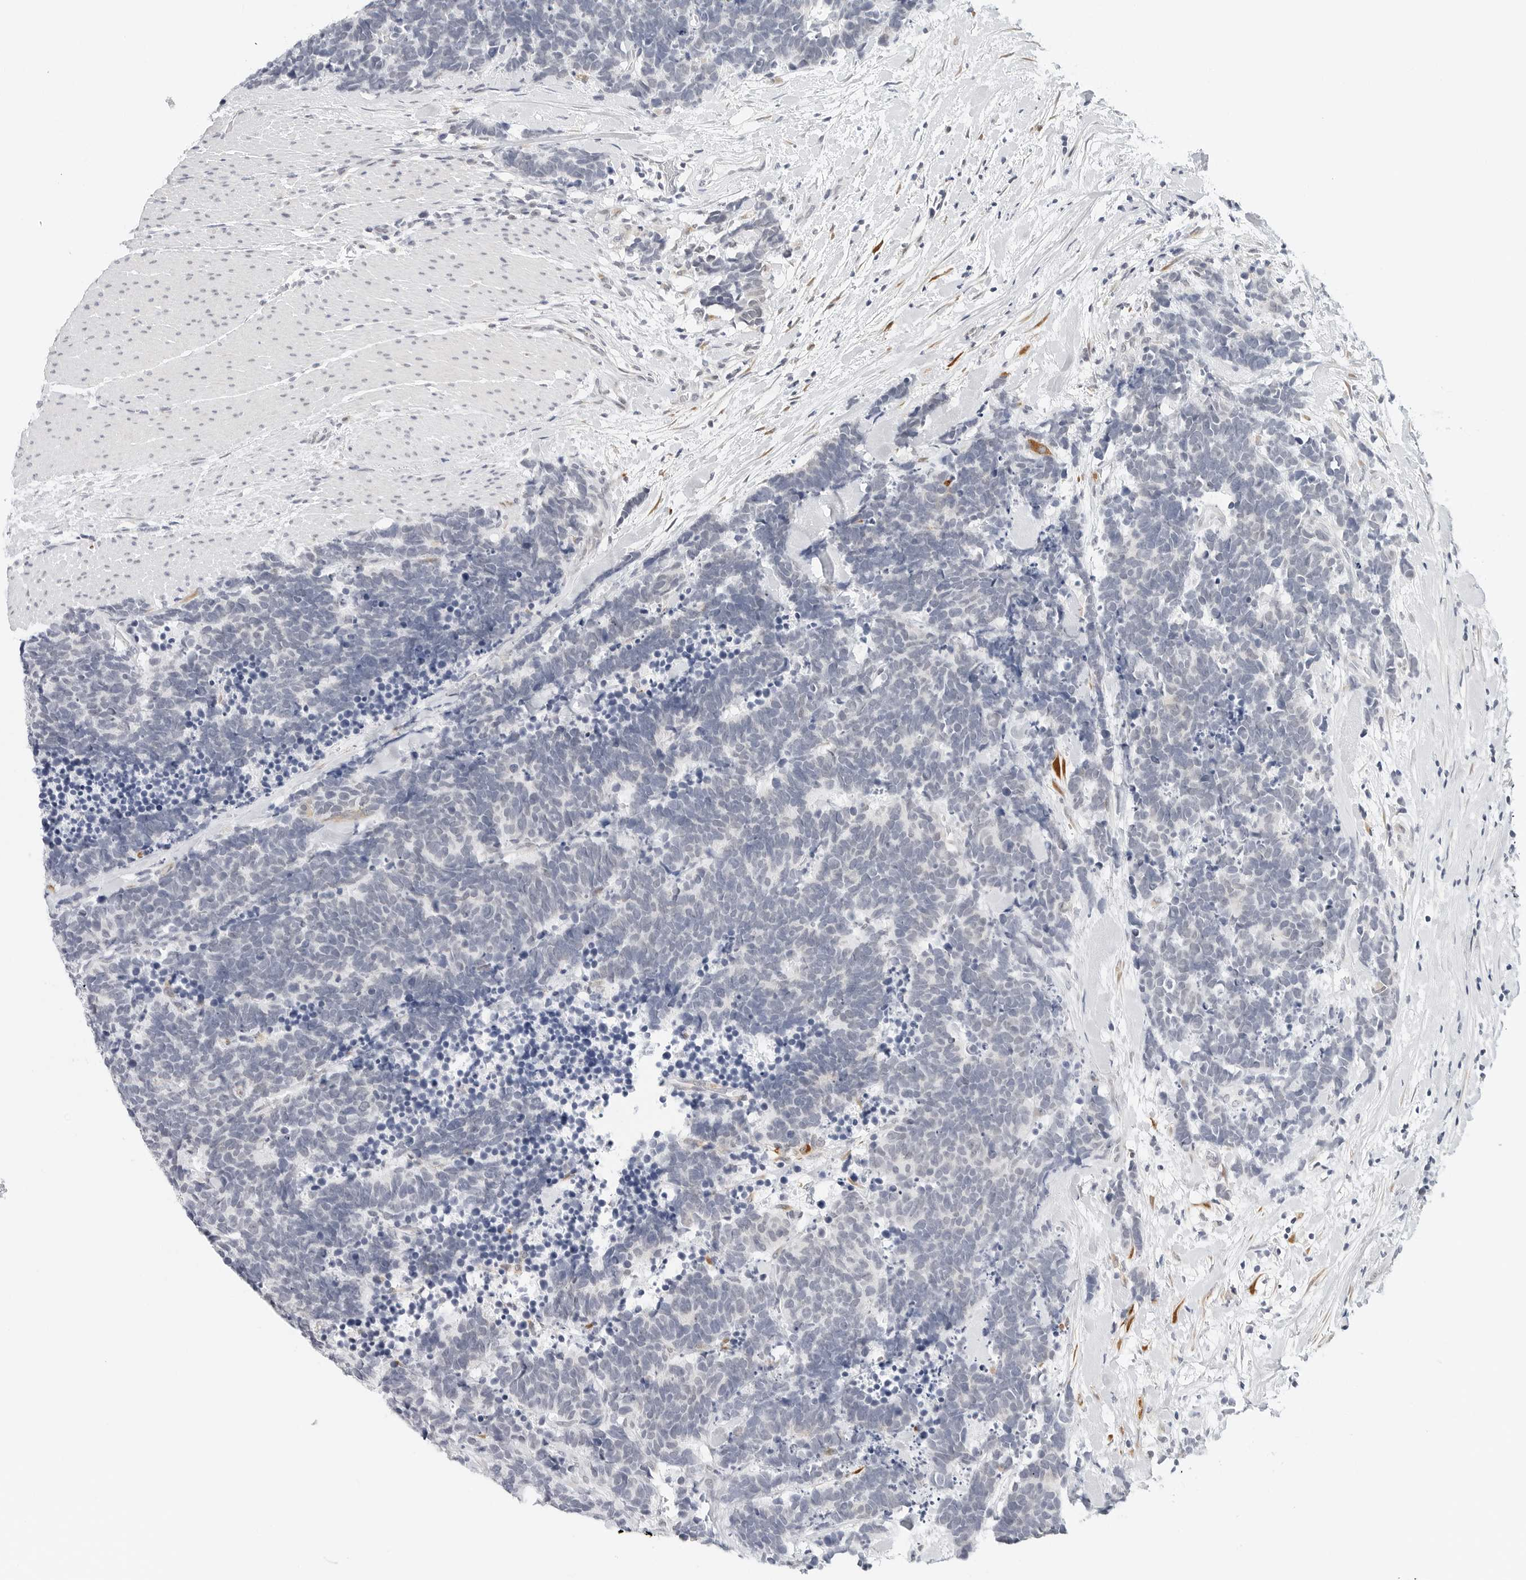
{"staining": {"intensity": "negative", "quantity": "none", "location": "none"}, "tissue": "carcinoid", "cell_type": "Tumor cells", "image_type": "cancer", "snomed": [{"axis": "morphology", "description": "Carcinoma, NOS"}, {"axis": "morphology", "description": "Carcinoid, malignant, NOS"}, {"axis": "topography", "description": "Urinary bladder"}], "caption": "Immunohistochemistry photomicrograph of neoplastic tissue: carcinoid stained with DAB (3,3'-diaminobenzidine) demonstrates no significant protein staining in tumor cells.", "gene": "TSEN2", "patient": {"sex": "male", "age": 57}}